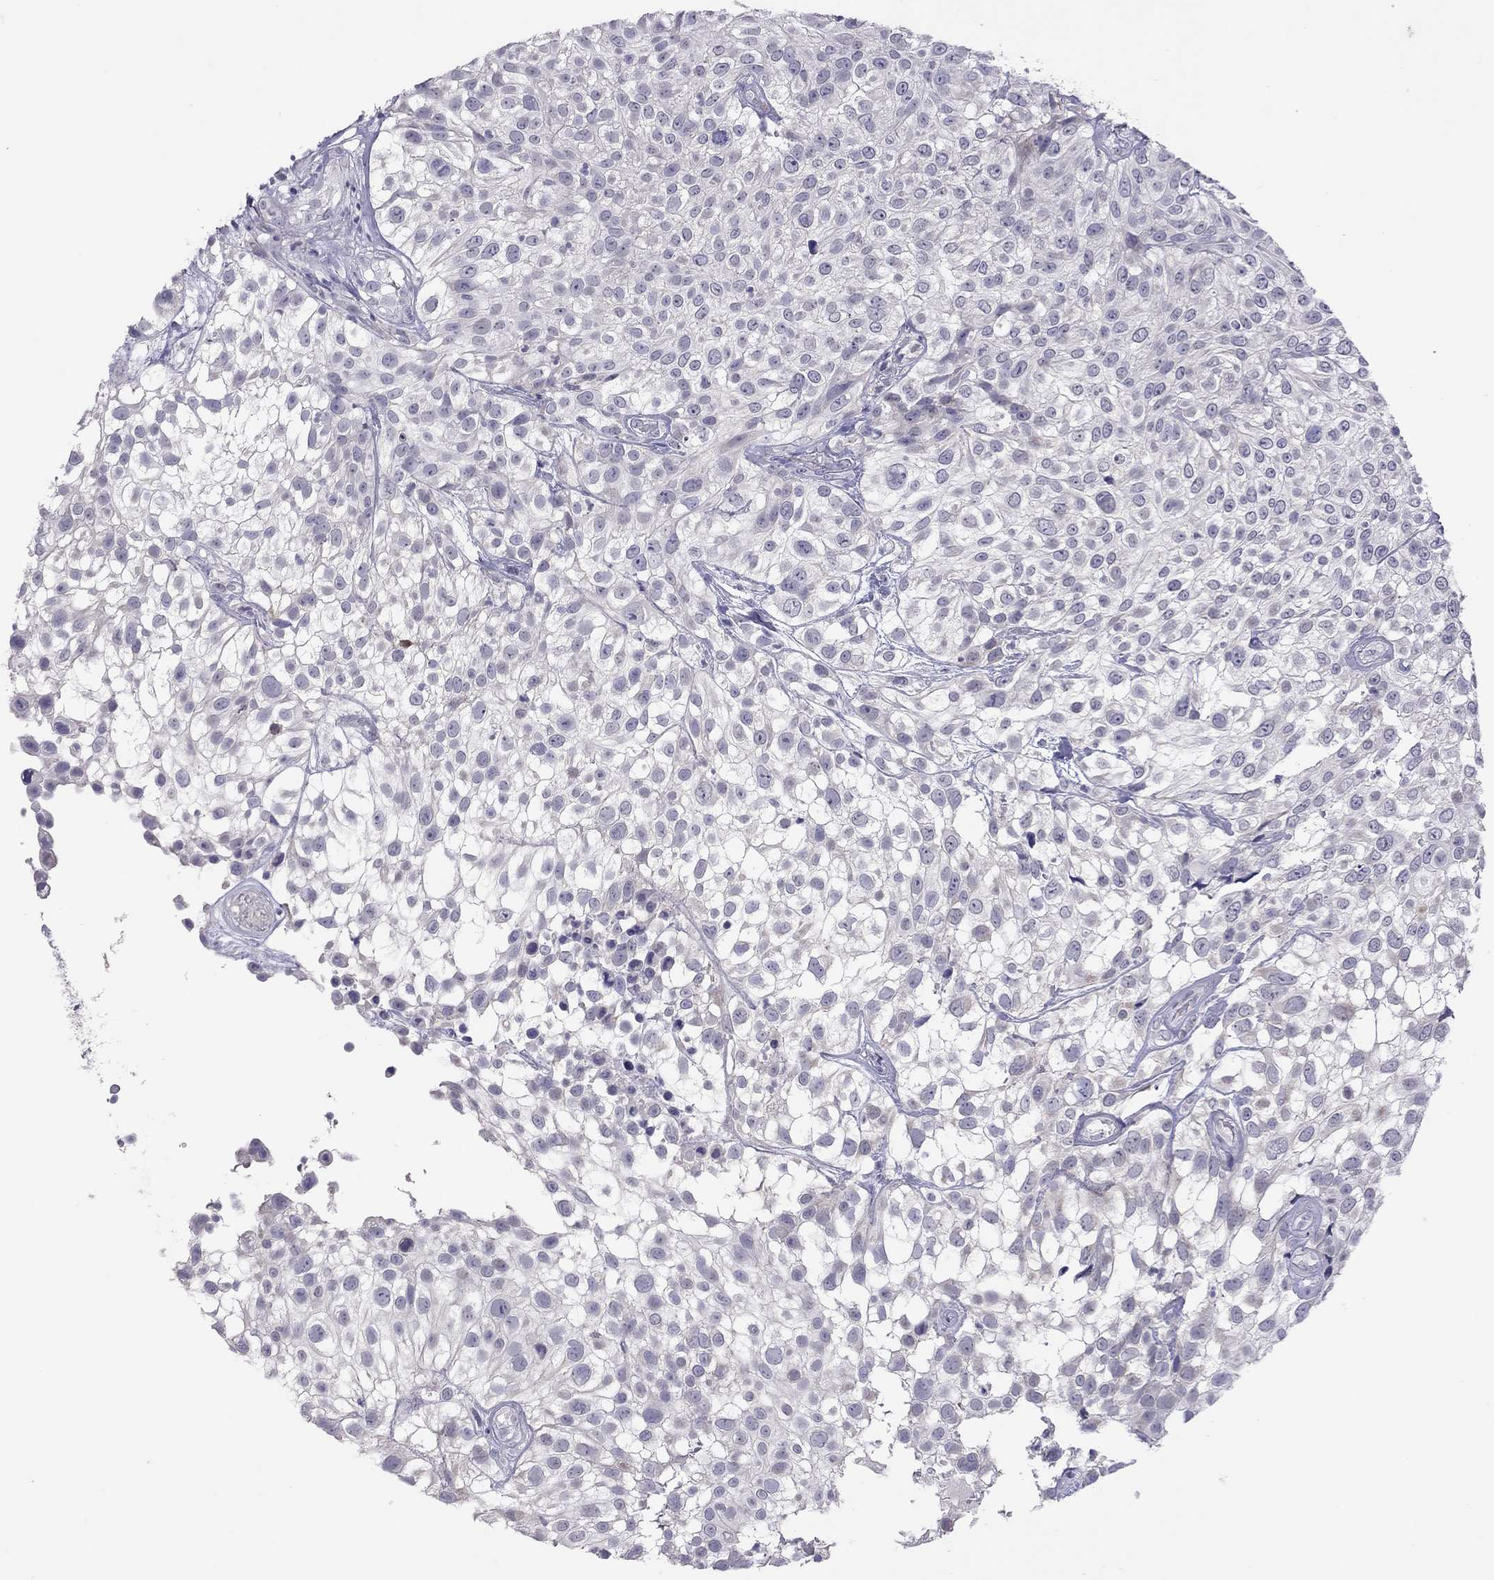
{"staining": {"intensity": "negative", "quantity": "none", "location": "none"}, "tissue": "urothelial cancer", "cell_type": "Tumor cells", "image_type": "cancer", "snomed": [{"axis": "morphology", "description": "Urothelial carcinoma, High grade"}, {"axis": "topography", "description": "Urinary bladder"}], "caption": "A micrograph of human high-grade urothelial carcinoma is negative for staining in tumor cells. Nuclei are stained in blue.", "gene": "SLAMF1", "patient": {"sex": "male", "age": 56}}